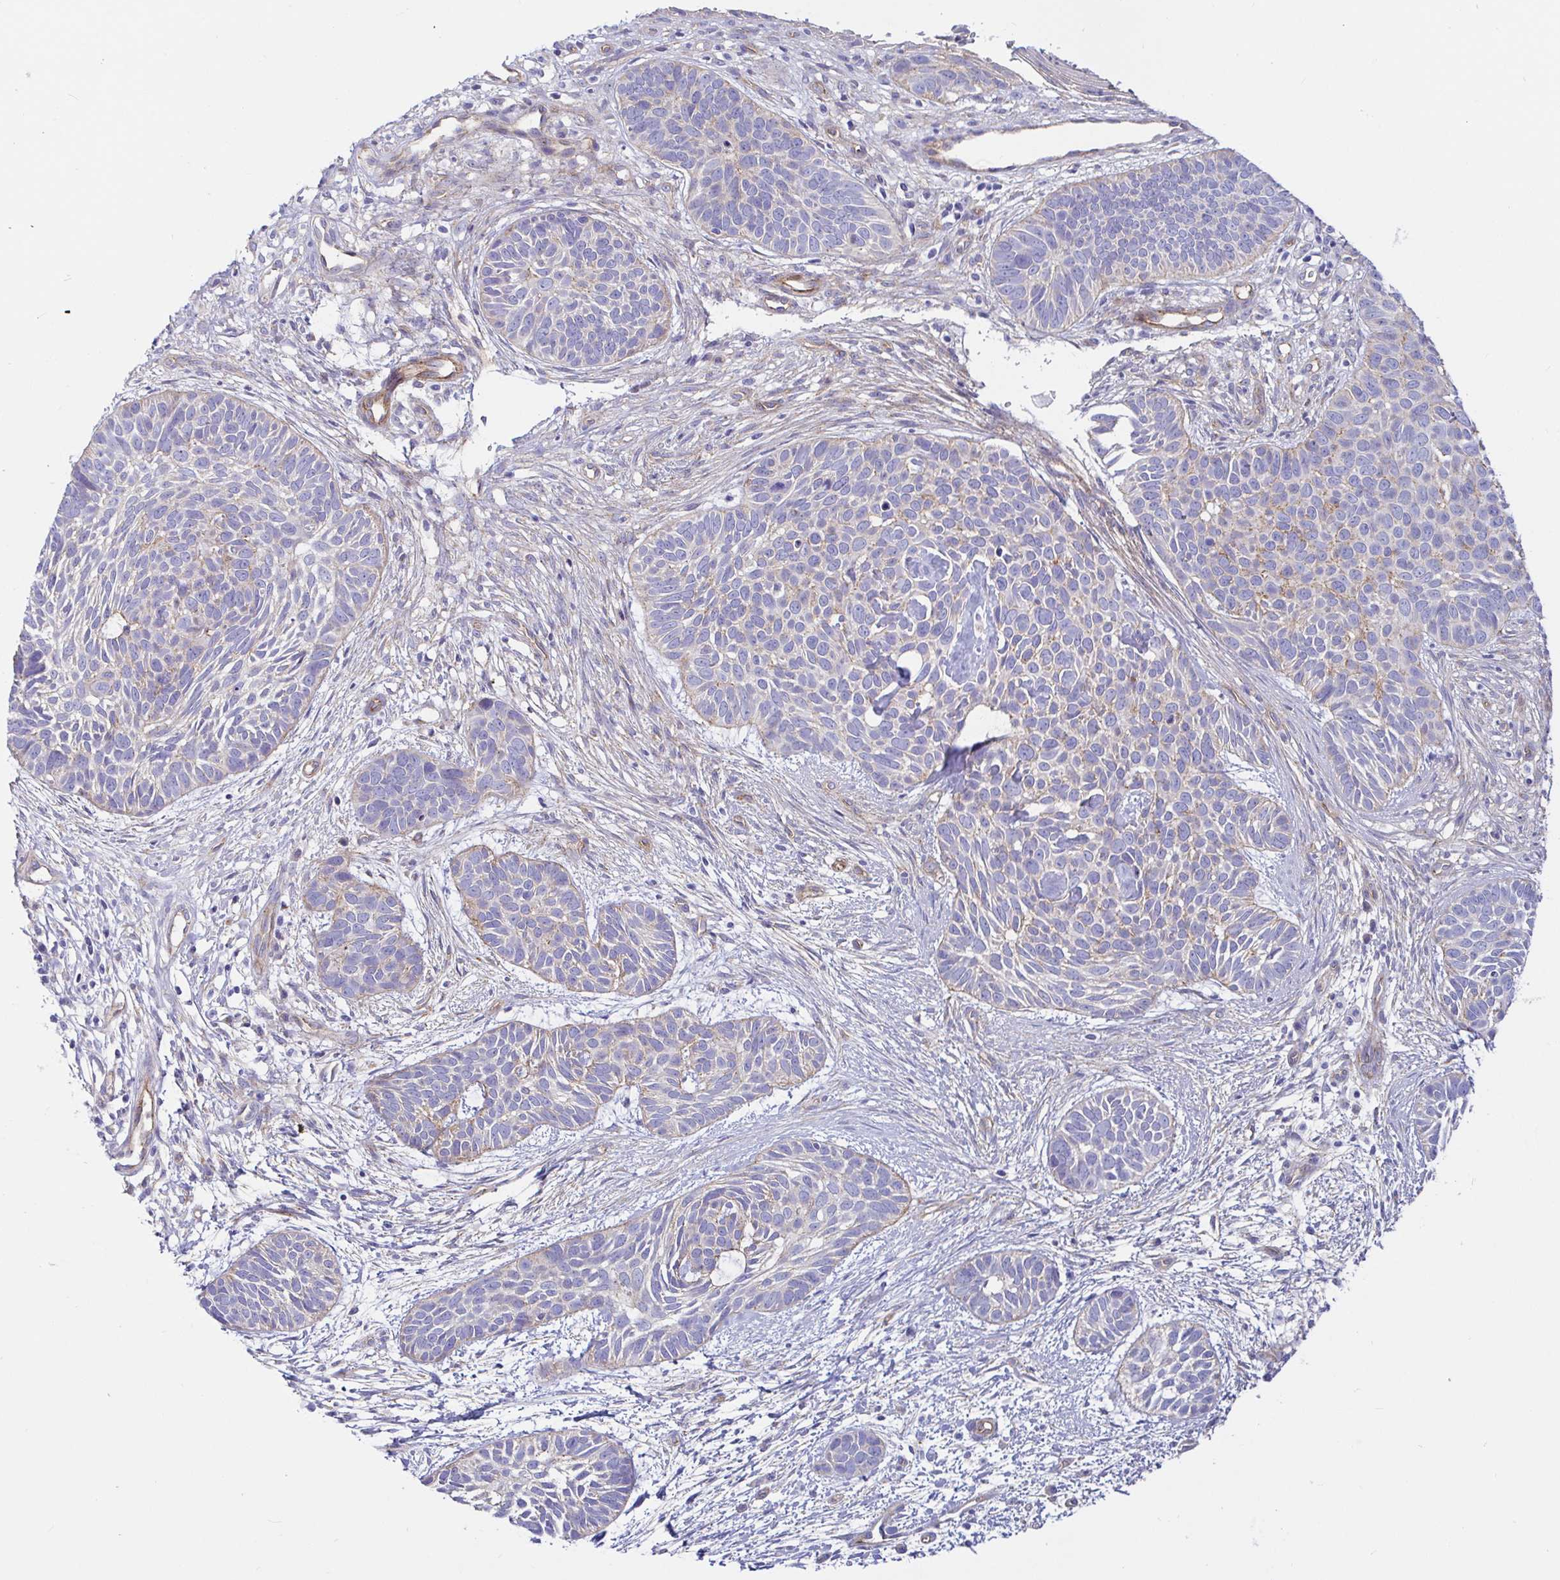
{"staining": {"intensity": "negative", "quantity": "none", "location": "none"}, "tissue": "skin cancer", "cell_type": "Tumor cells", "image_type": "cancer", "snomed": [{"axis": "morphology", "description": "Basal cell carcinoma"}, {"axis": "topography", "description": "Skin"}], "caption": "Protein analysis of skin cancer (basal cell carcinoma) displays no significant positivity in tumor cells.", "gene": "ARL4D", "patient": {"sex": "male", "age": 69}}